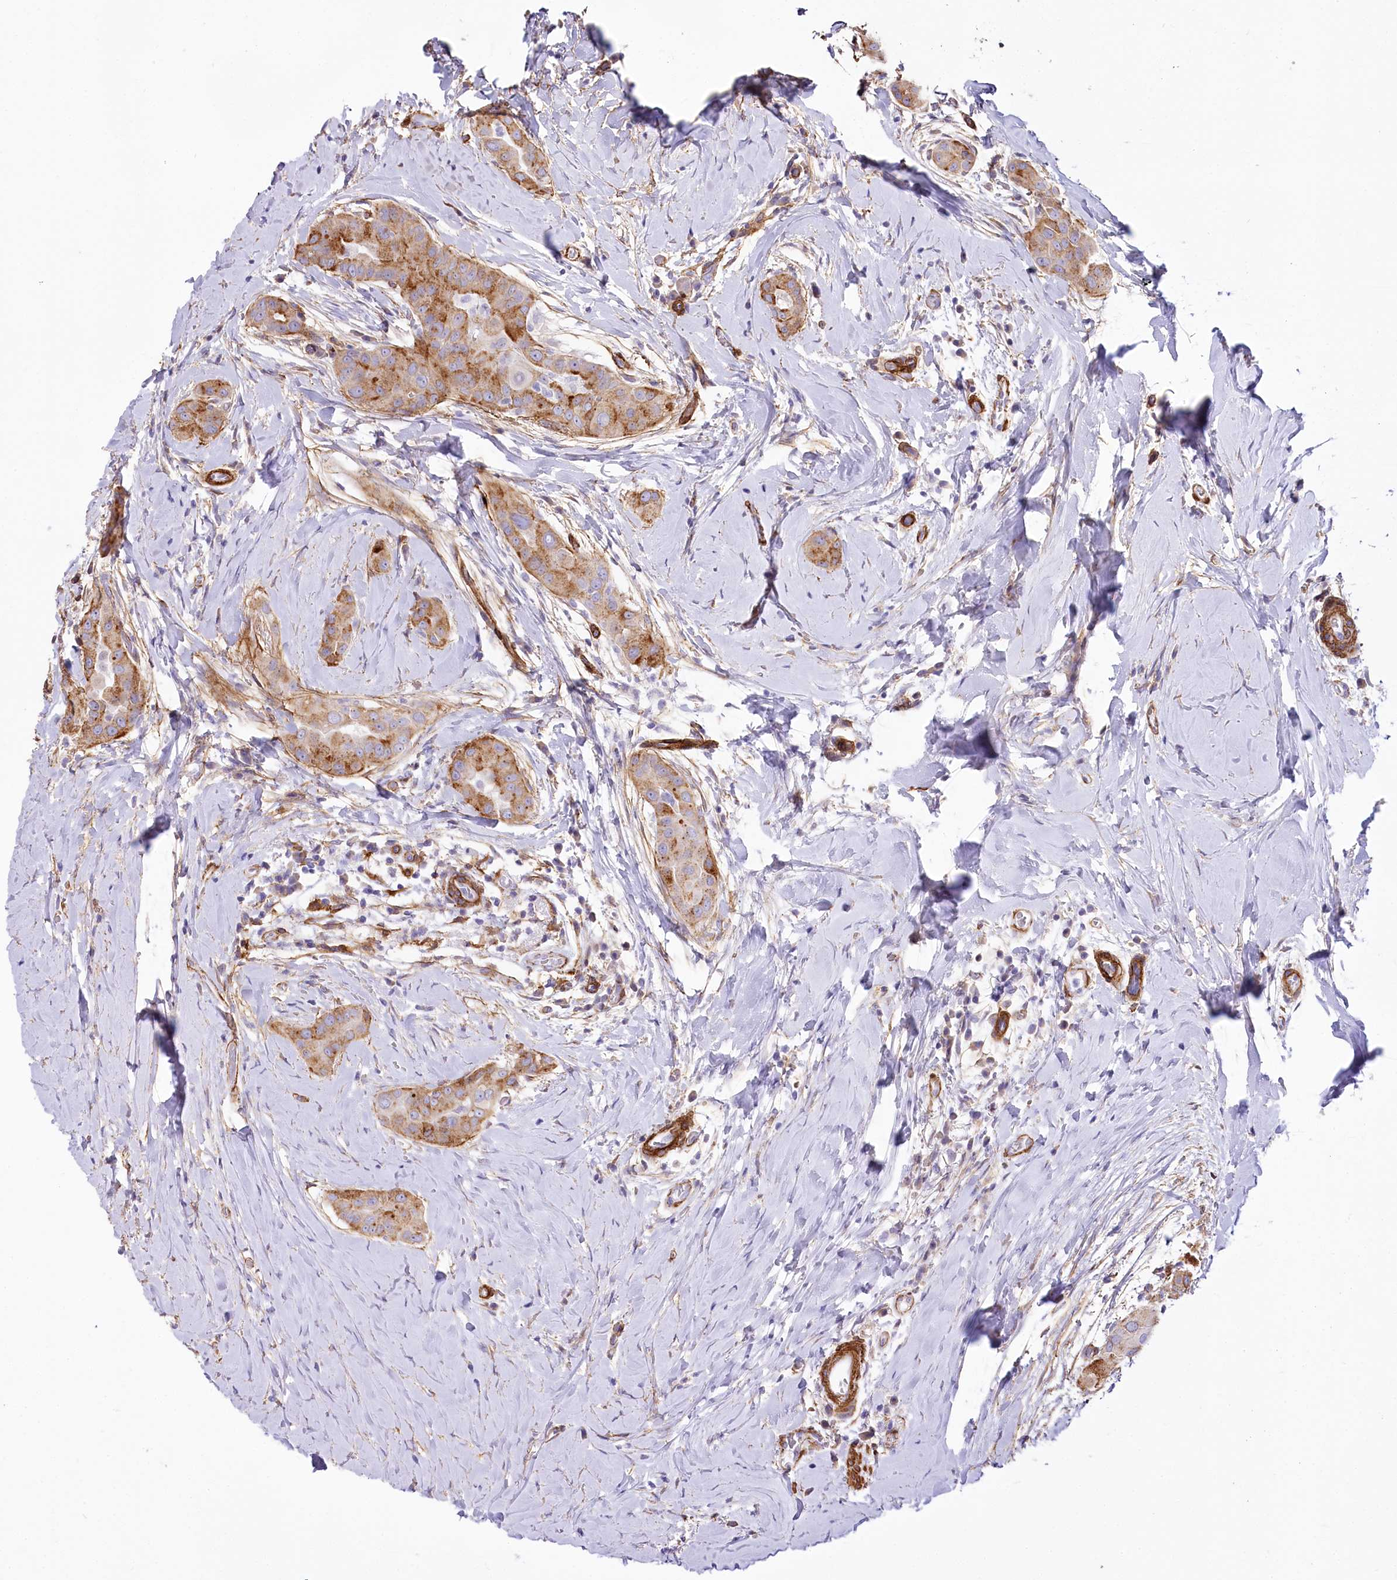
{"staining": {"intensity": "moderate", "quantity": ">75%", "location": "cytoplasmic/membranous"}, "tissue": "thyroid cancer", "cell_type": "Tumor cells", "image_type": "cancer", "snomed": [{"axis": "morphology", "description": "Papillary adenocarcinoma, NOS"}, {"axis": "topography", "description": "Thyroid gland"}], "caption": "Thyroid papillary adenocarcinoma stained with a protein marker displays moderate staining in tumor cells.", "gene": "SYNPO2", "patient": {"sex": "male", "age": 33}}